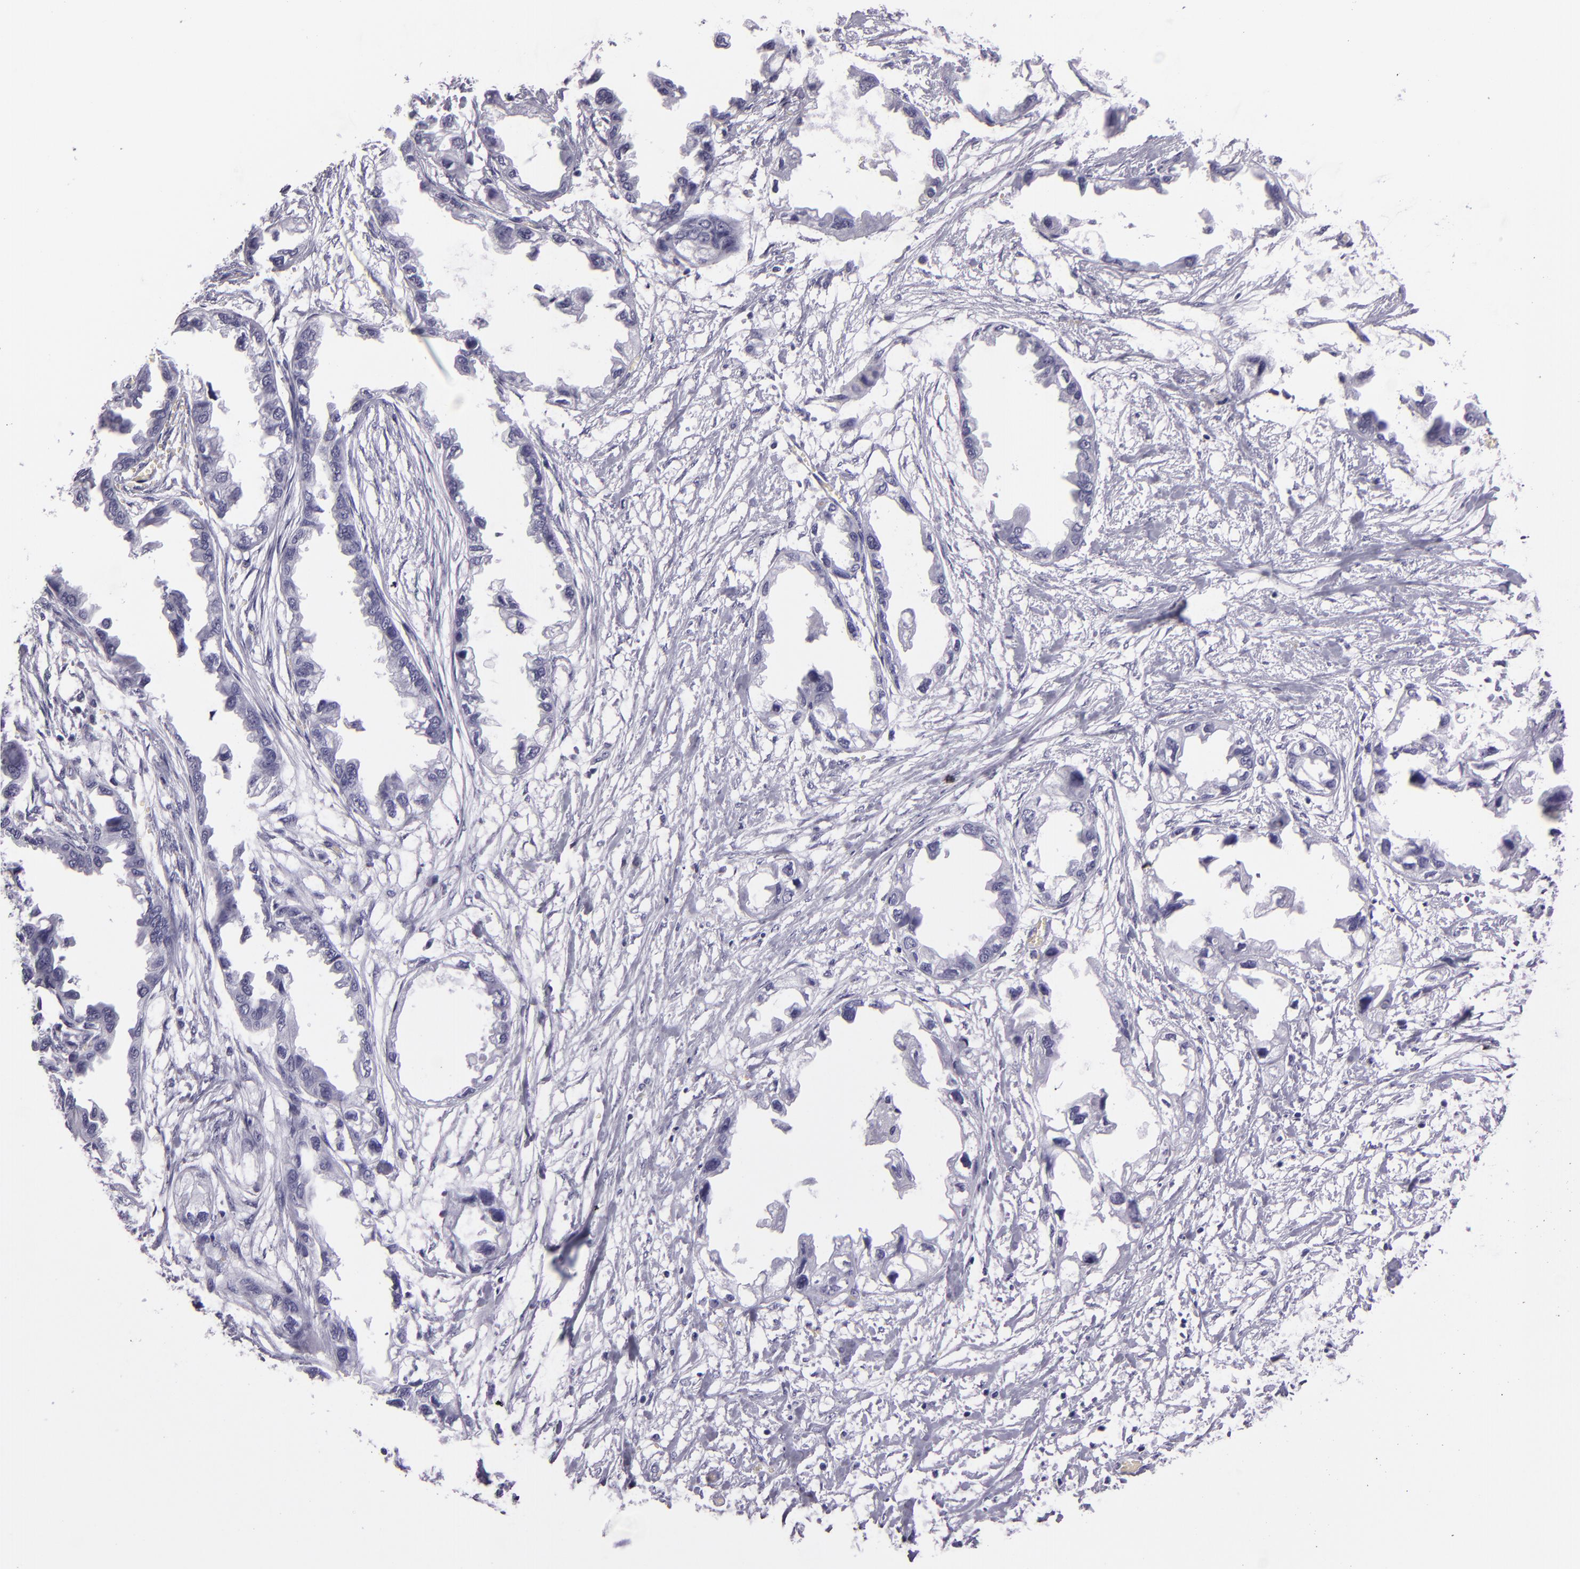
{"staining": {"intensity": "negative", "quantity": "none", "location": "none"}, "tissue": "endometrial cancer", "cell_type": "Tumor cells", "image_type": "cancer", "snomed": [{"axis": "morphology", "description": "Adenocarcinoma, NOS"}, {"axis": "topography", "description": "Endometrium"}], "caption": "IHC of human adenocarcinoma (endometrial) shows no expression in tumor cells. (Brightfield microscopy of DAB IHC at high magnification).", "gene": "CR2", "patient": {"sex": "female", "age": 67}}